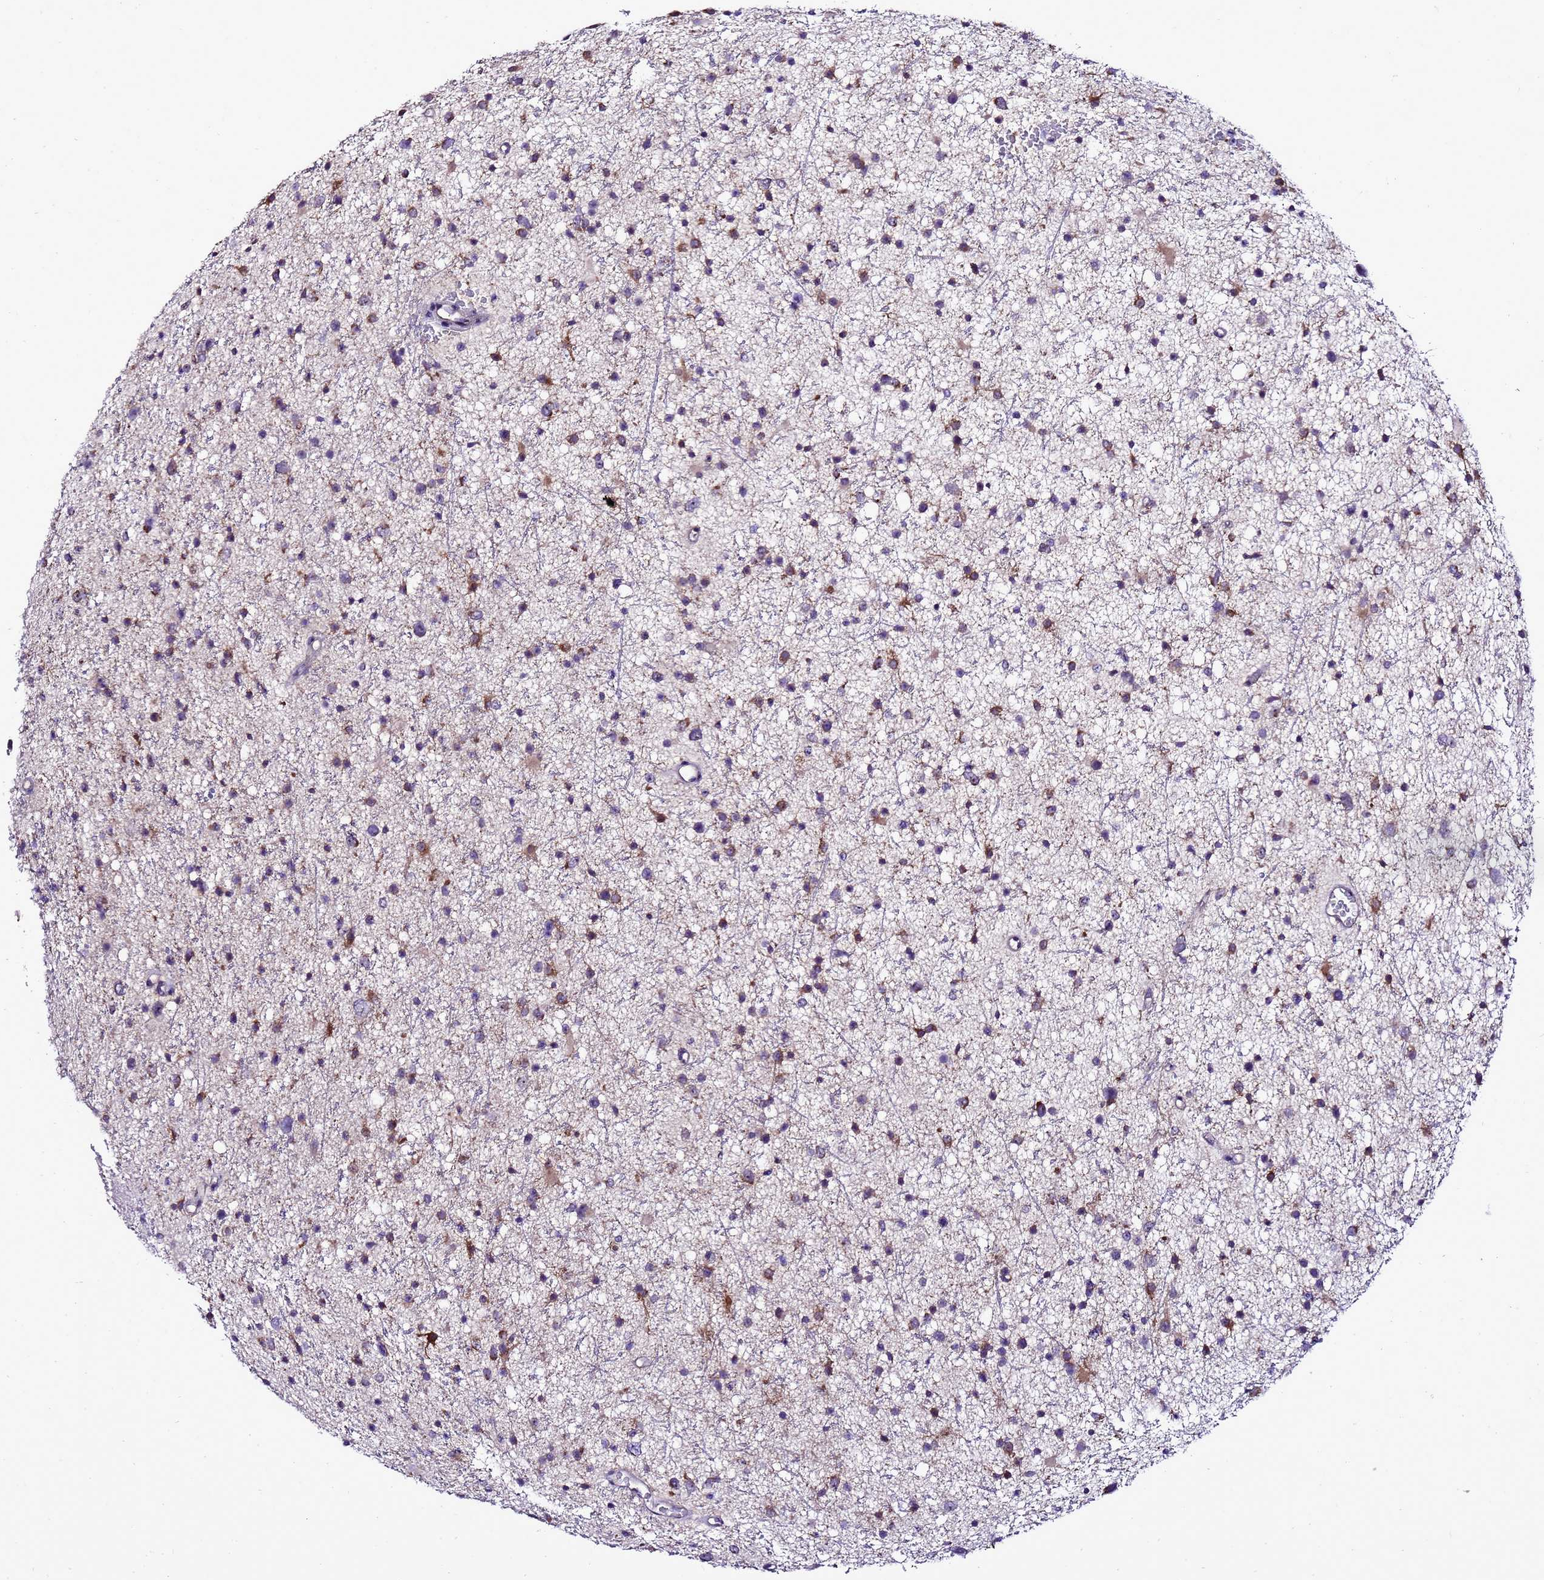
{"staining": {"intensity": "moderate", "quantity": ">75%", "location": "cytoplasmic/membranous"}, "tissue": "glioma", "cell_type": "Tumor cells", "image_type": "cancer", "snomed": [{"axis": "morphology", "description": "Glioma, malignant, Low grade"}, {"axis": "topography", "description": "Cerebral cortex"}], "caption": "Immunohistochemistry (IHC) (DAB (3,3'-diaminobenzidine)) staining of malignant low-grade glioma demonstrates moderate cytoplasmic/membranous protein staining in about >75% of tumor cells. Nuclei are stained in blue.", "gene": "DPH6", "patient": {"sex": "female", "age": 39}}